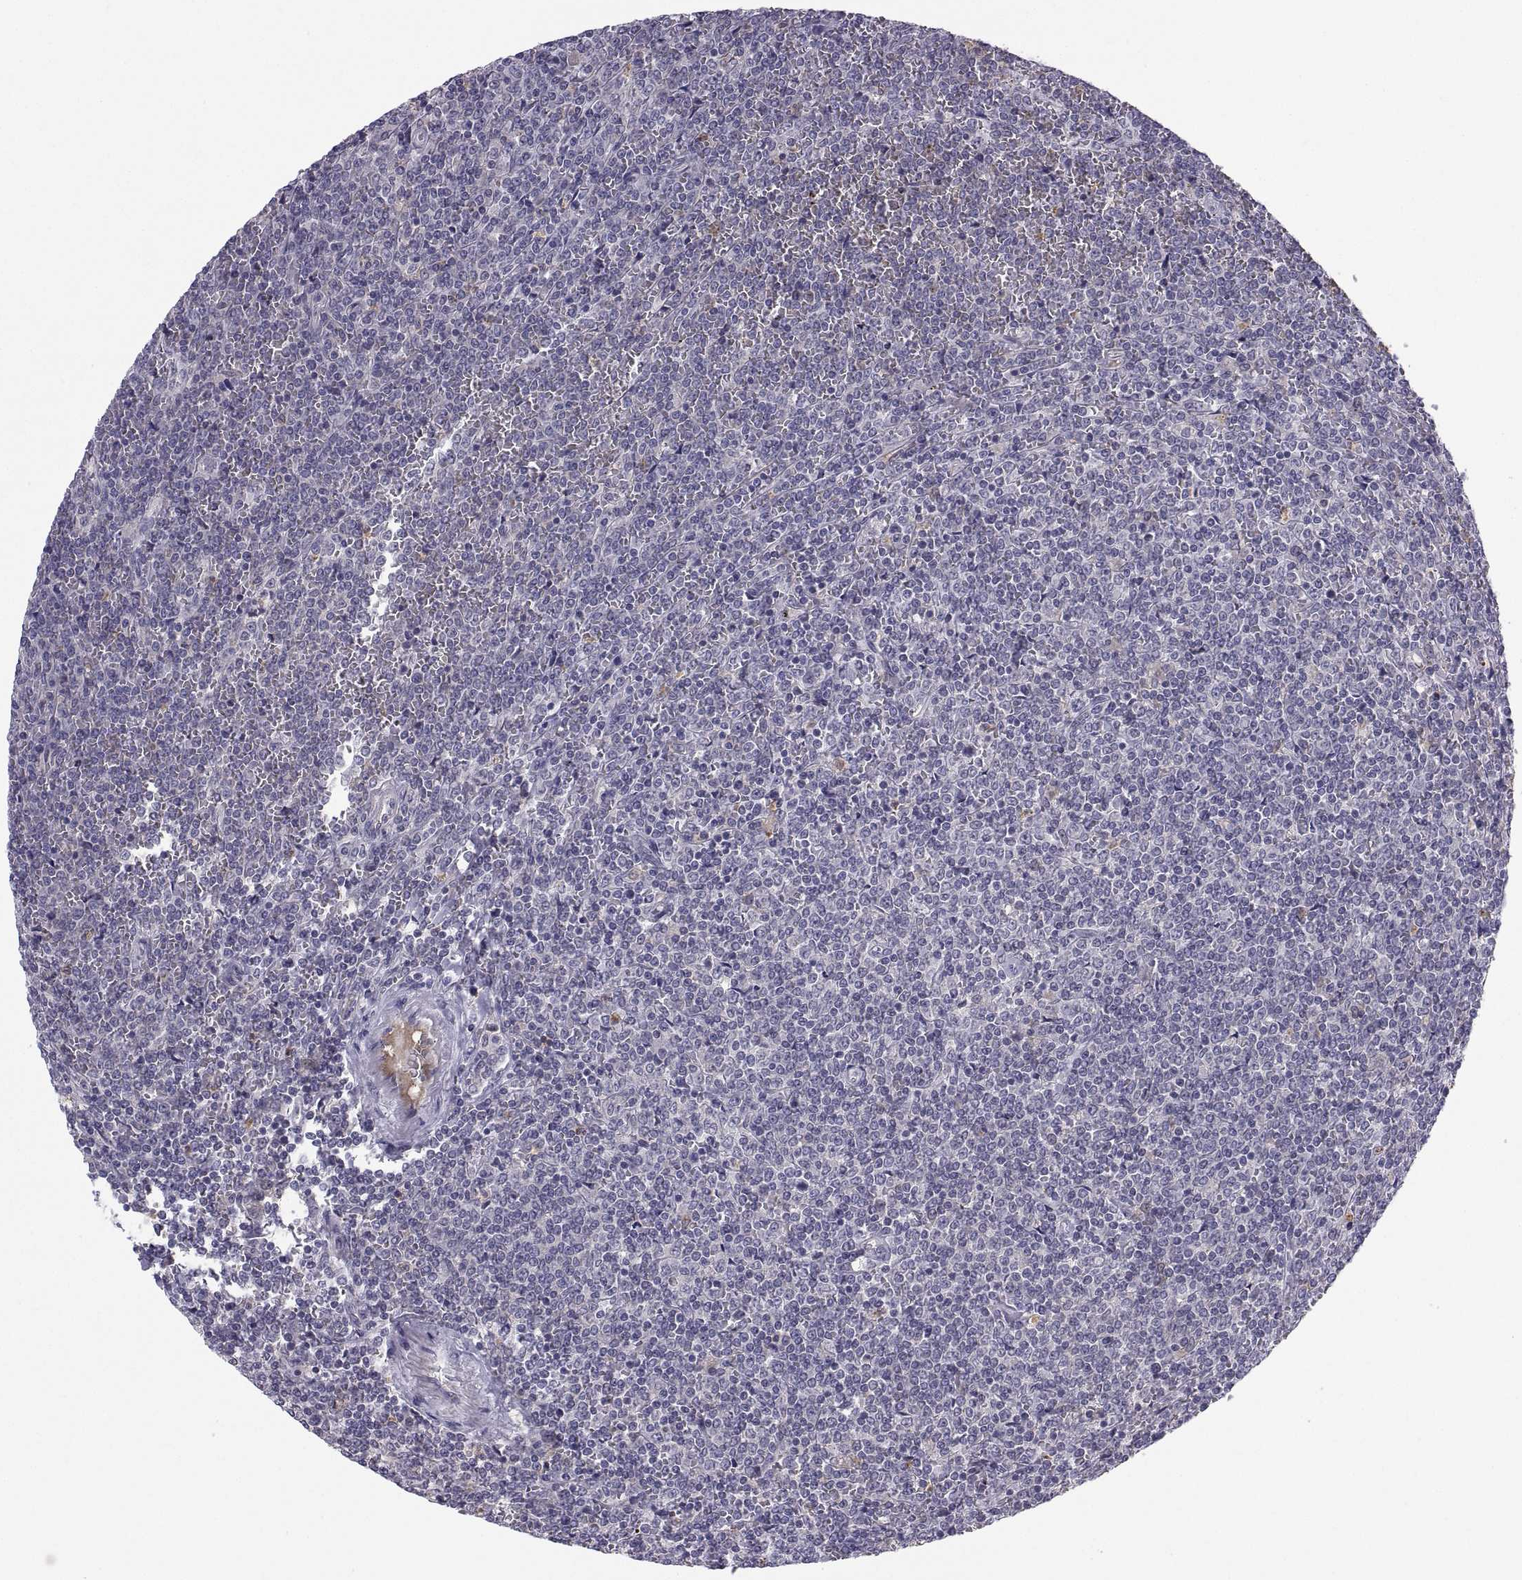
{"staining": {"intensity": "negative", "quantity": "none", "location": "none"}, "tissue": "lymphoma", "cell_type": "Tumor cells", "image_type": "cancer", "snomed": [{"axis": "morphology", "description": "Malignant lymphoma, non-Hodgkin's type, Low grade"}, {"axis": "topography", "description": "Spleen"}], "caption": "Immunohistochemical staining of malignant lymphoma, non-Hodgkin's type (low-grade) demonstrates no significant positivity in tumor cells.", "gene": "PKP1", "patient": {"sex": "female", "age": 19}}